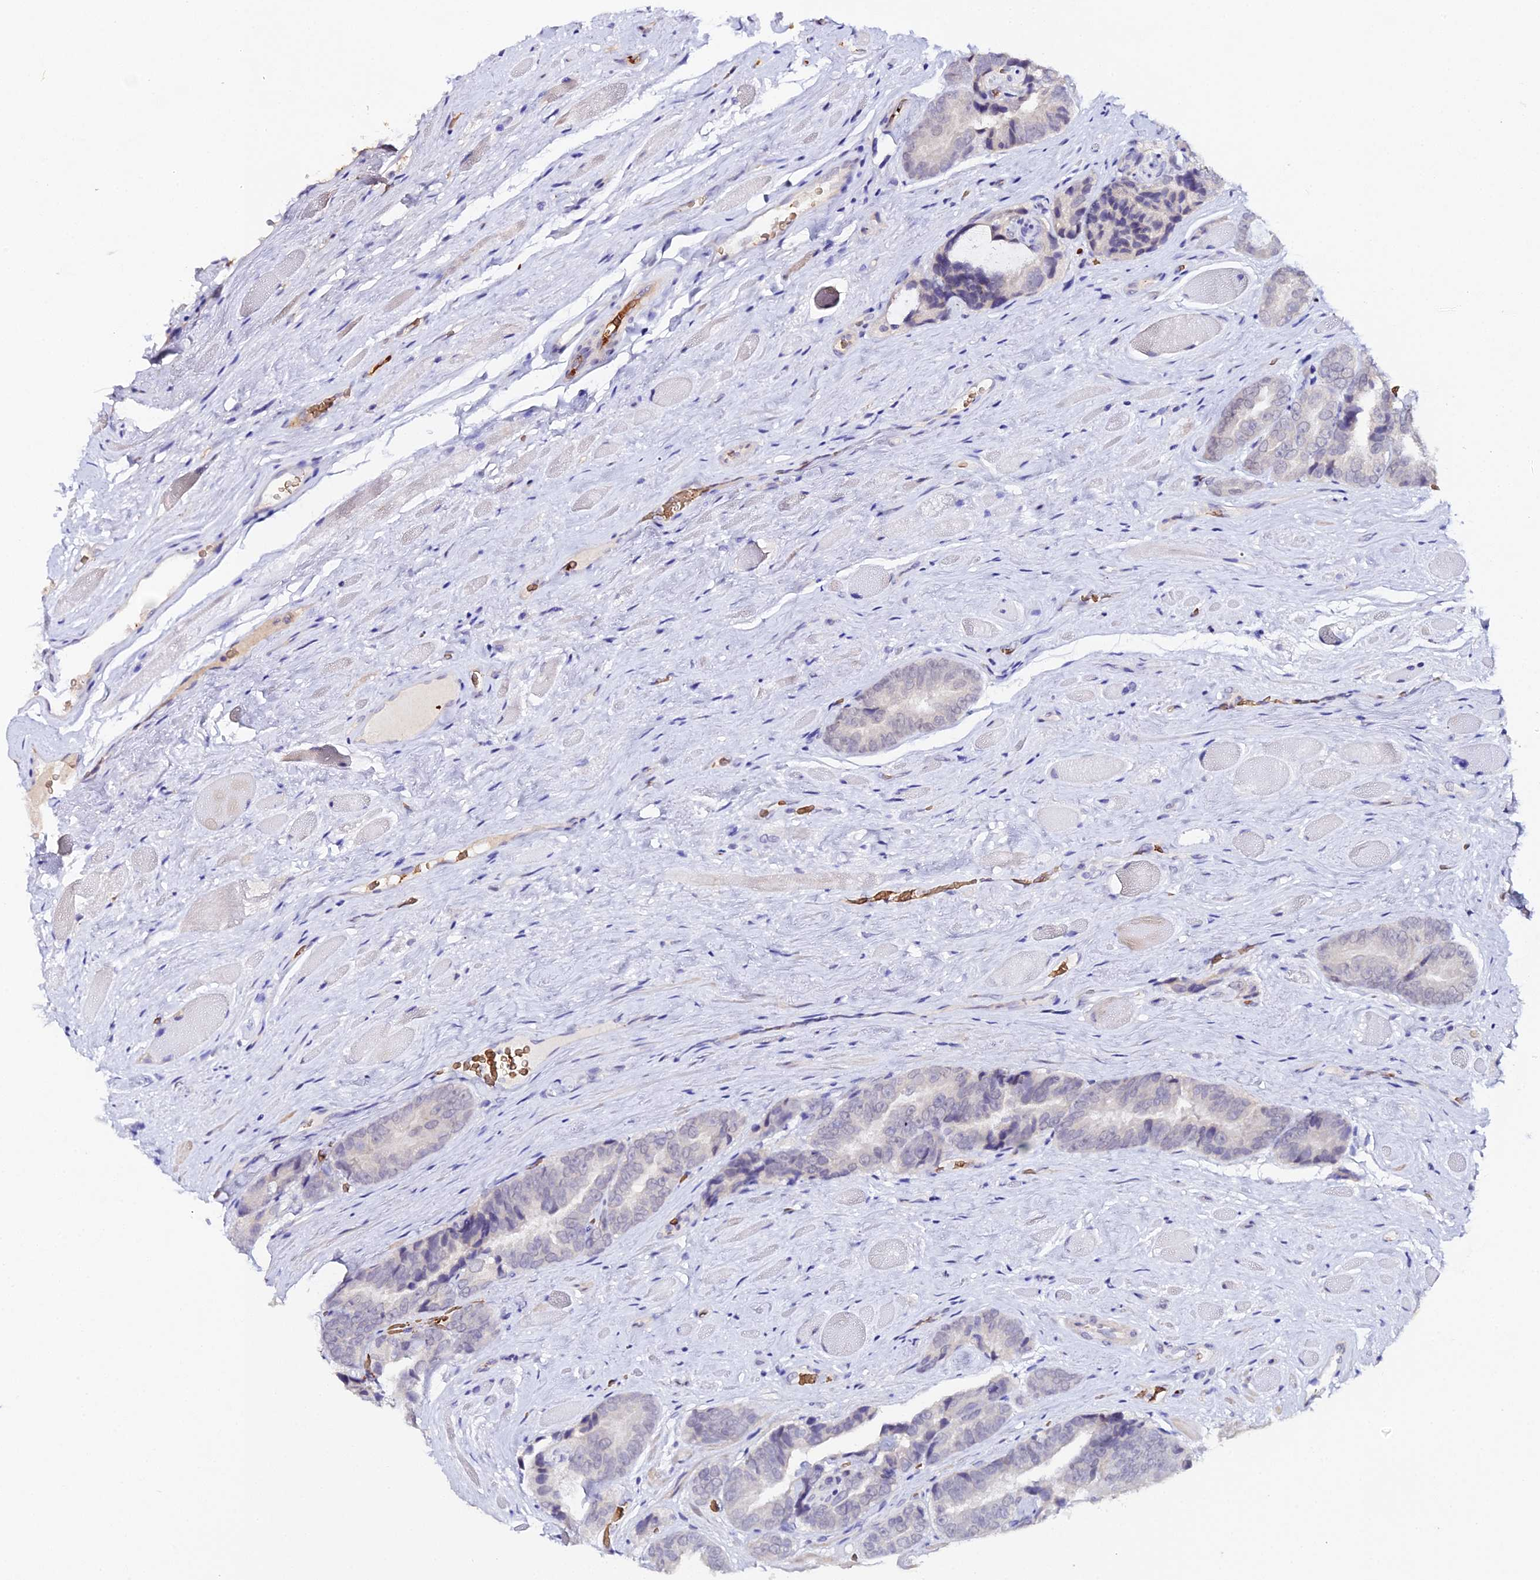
{"staining": {"intensity": "negative", "quantity": "none", "location": "none"}, "tissue": "prostate cancer", "cell_type": "Tumor cells", "image_type": "cancer", "snomed": [{"axis": "morphology", "description": "Adenocarcinoma, High grade"}, {"axis": "topography", "description": "Prostate"}], "caption": "Adenocarcinoma (high-grade) (prostate) was stained to show a protein in brown. There is no significant positivity in tumor cells. Nuclei are stained in blue.", "gene": "CFAP45", "patient": {"sex": "male", "age": 72}}